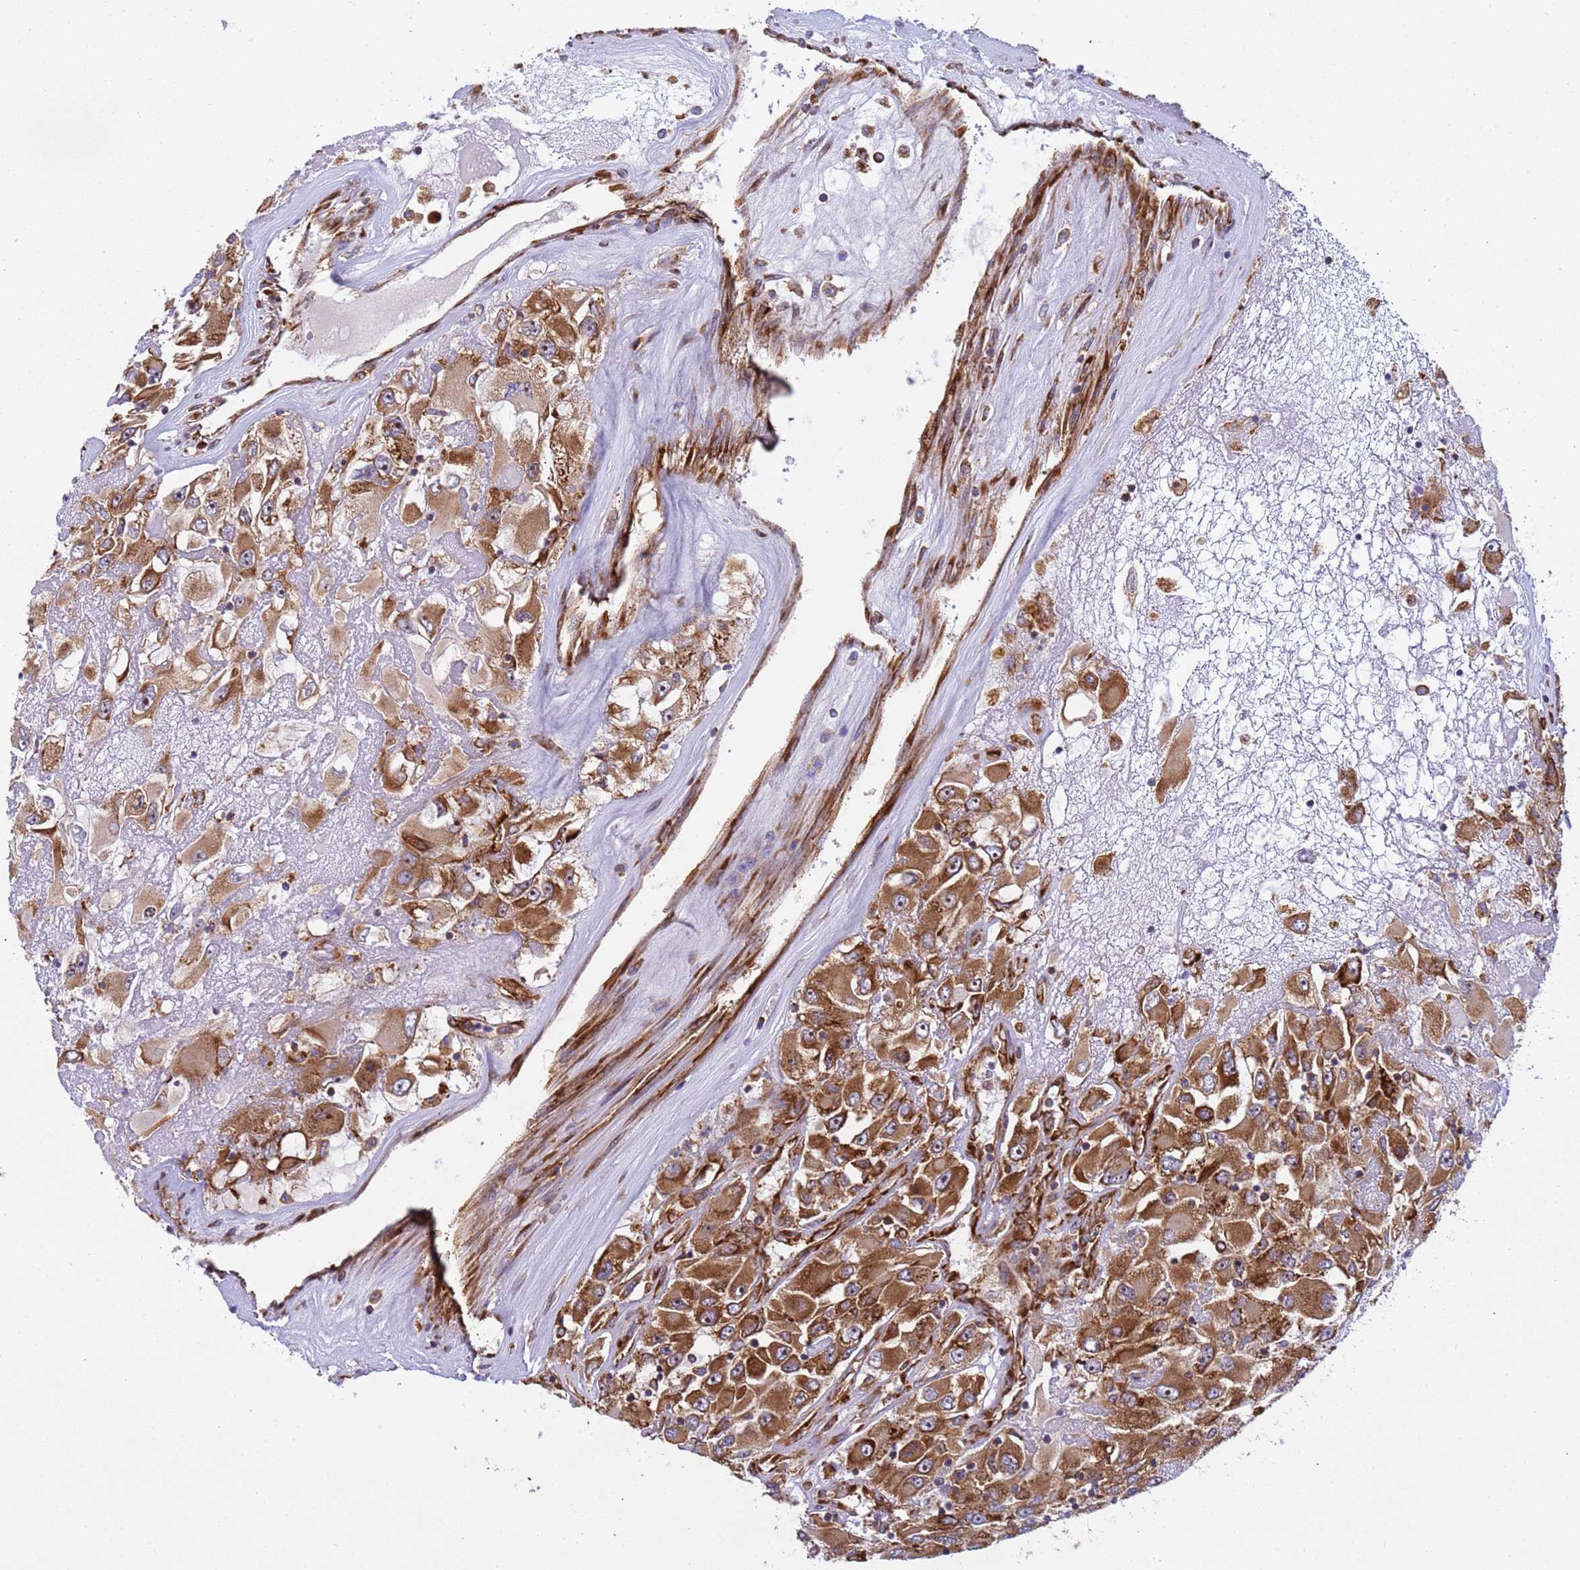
{"staining": {"intensity": "strong", "quantity": ">75%", "location": "cytoplasmic/membranous,nuclear"}, "tissue": "renal cancer", "cell_type": "Tumor cells", "image_type": "cancer", "snomed": [{"axis": "morphology", "description": "Adenocarcinoma, NOS"}, {"axis": "topography", "description": "Kidney"}], "caption": "Protein staining reveals strong cytoplasmic/membranous and nuclear staining in about >75% of tumor cells in renal adenocarcinoma.", "gene": "RPL36", "patient": {"sex": "female", "age": 52}}